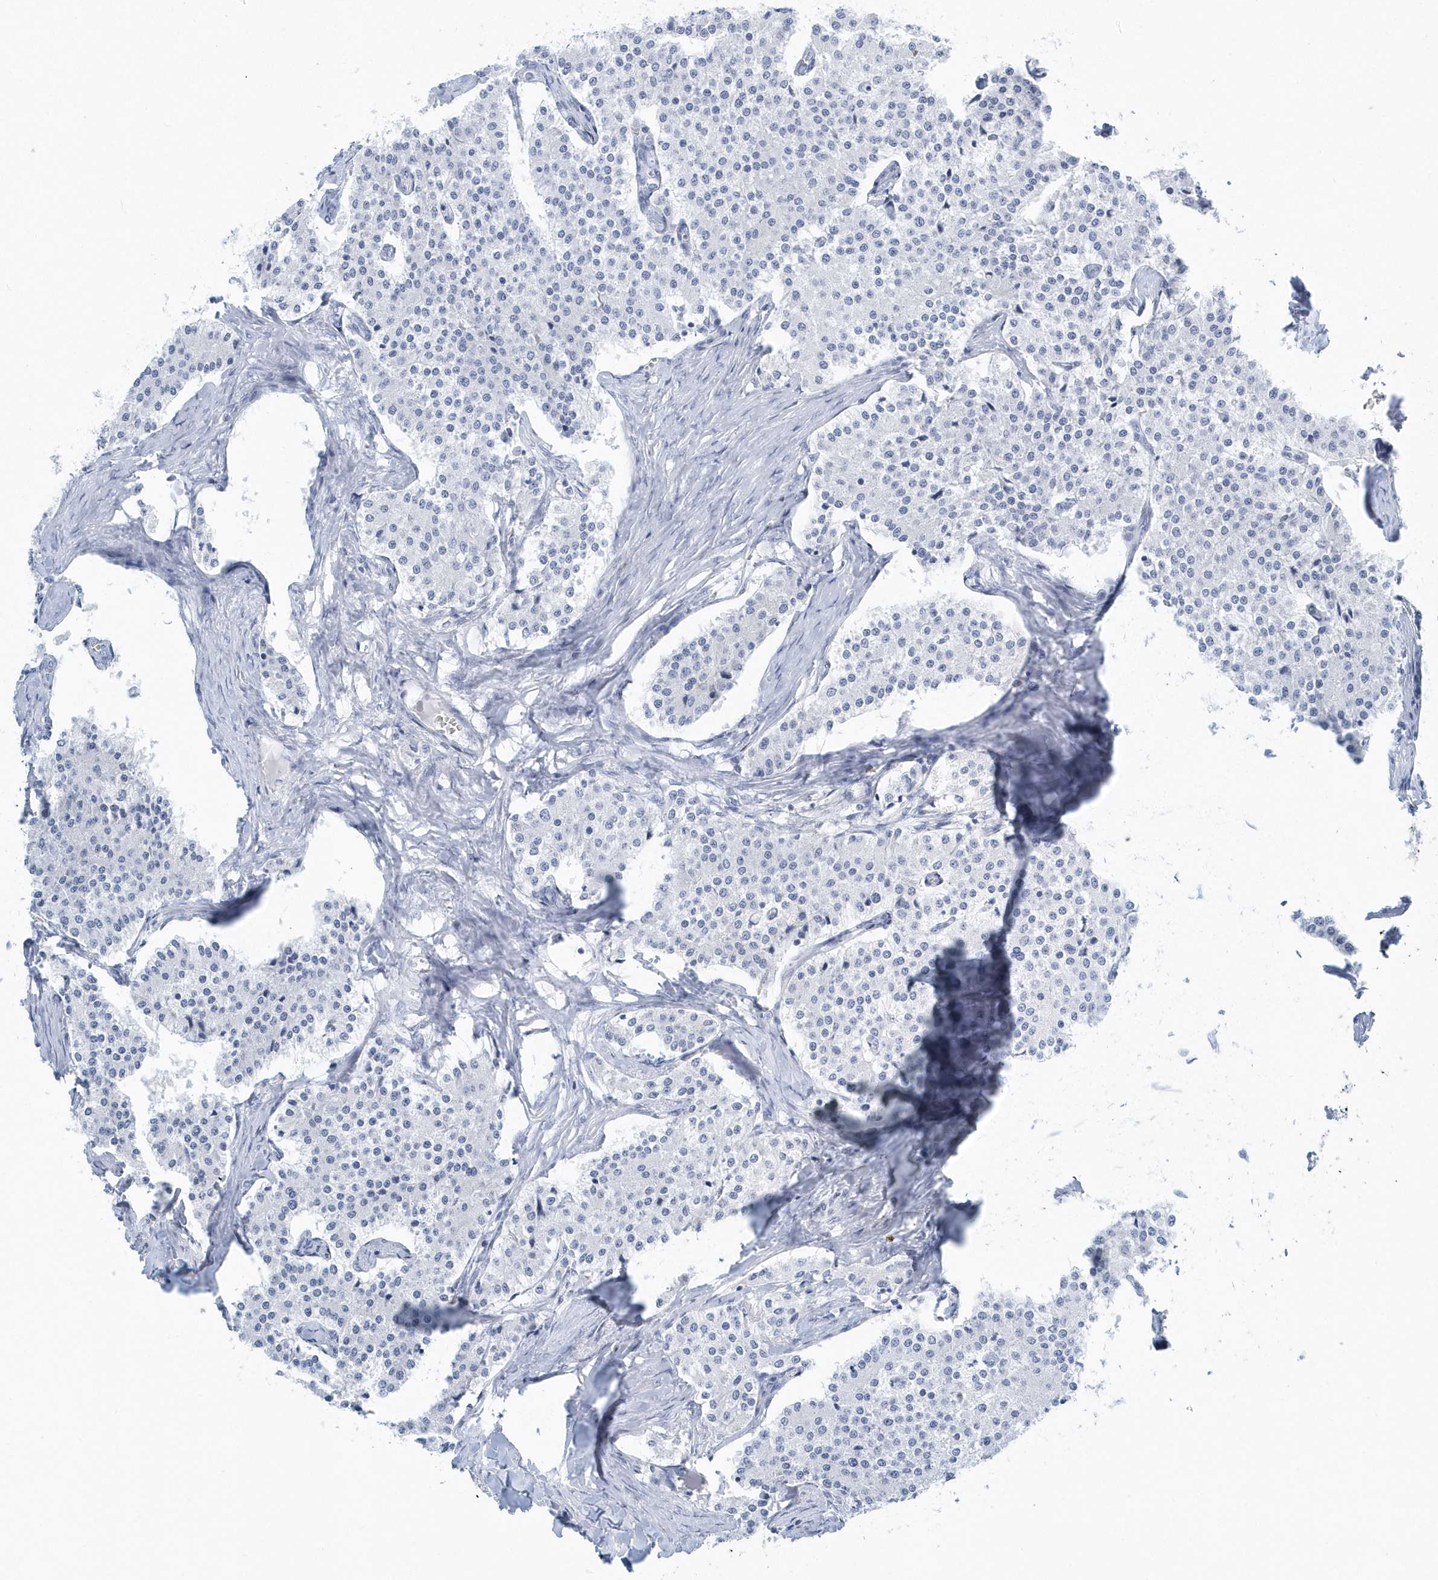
{"staining": {"intensity": "negative", "quantity": "none", "location": "none"}, "tissue": "carcinoid", "cell_type": "Tumor cells", "image_type": "cancer", "snomed": [{"axis": "morphology", "description": "Carcinoid, malignant, NOS"}, {"axis": "topography", "description": "Colon"}], "caption": "Micrograph shows no significant protein positivity in tumor cells of malignant carcinoid.", "gene": "PTPRO", "patient": {"sex": "female", "age": 52}}